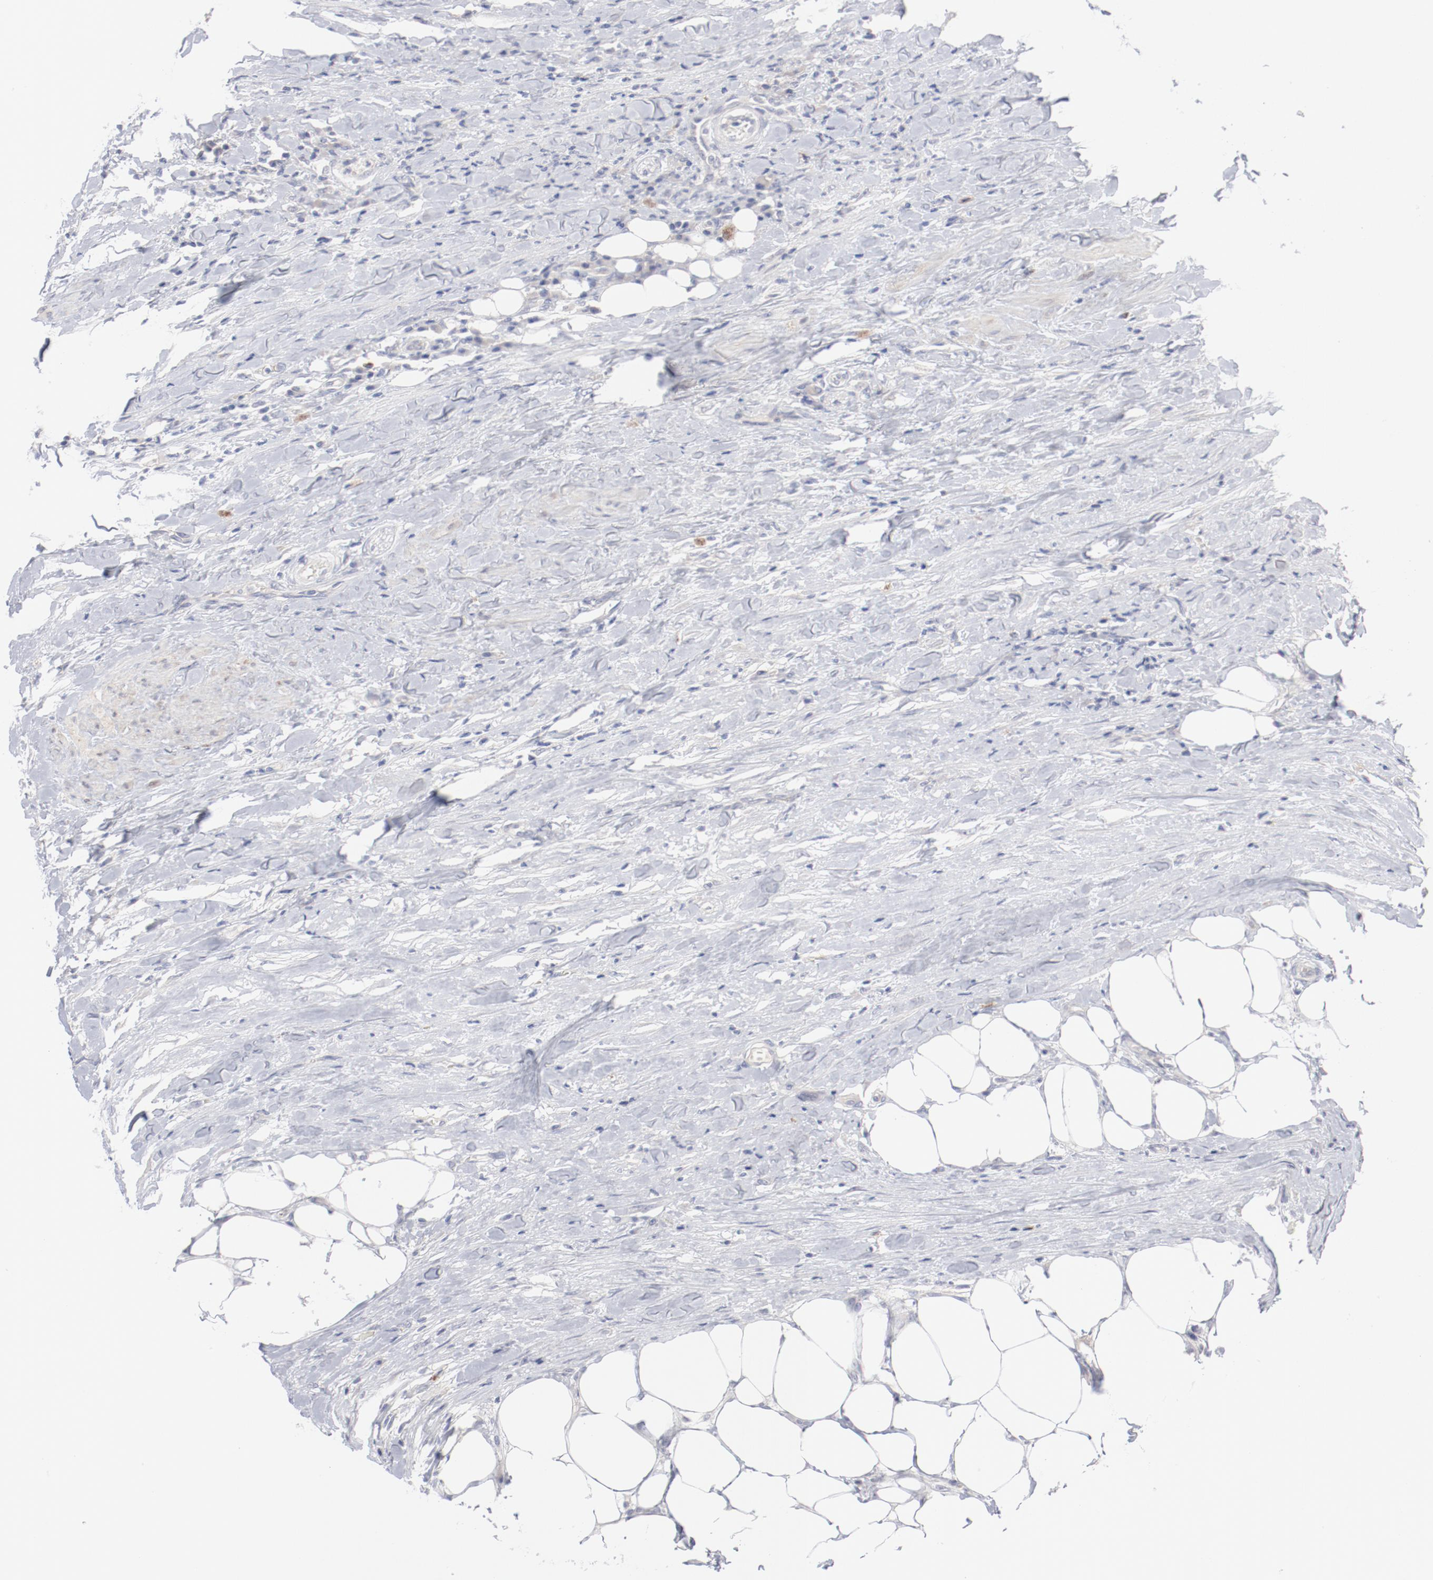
{"staining": {"intensity": "negative", "quantity": "none", "location": "none"}, "tissue": "urothelial cancer", "cell_type": "Tumor cells", "image_type": "cancer", "snomed": [{"axis": "morphology", "description": "Urothelial carcinoma, High grade"}, {"axis": "topography", "description": "Urinary bladder"}], "caption": "This is a image of IHC staining of urothelial cancer, which shows no expression in tumor cells.", "gene": "SH3BGR", "patient": {"sex": "male", "age": 61}}